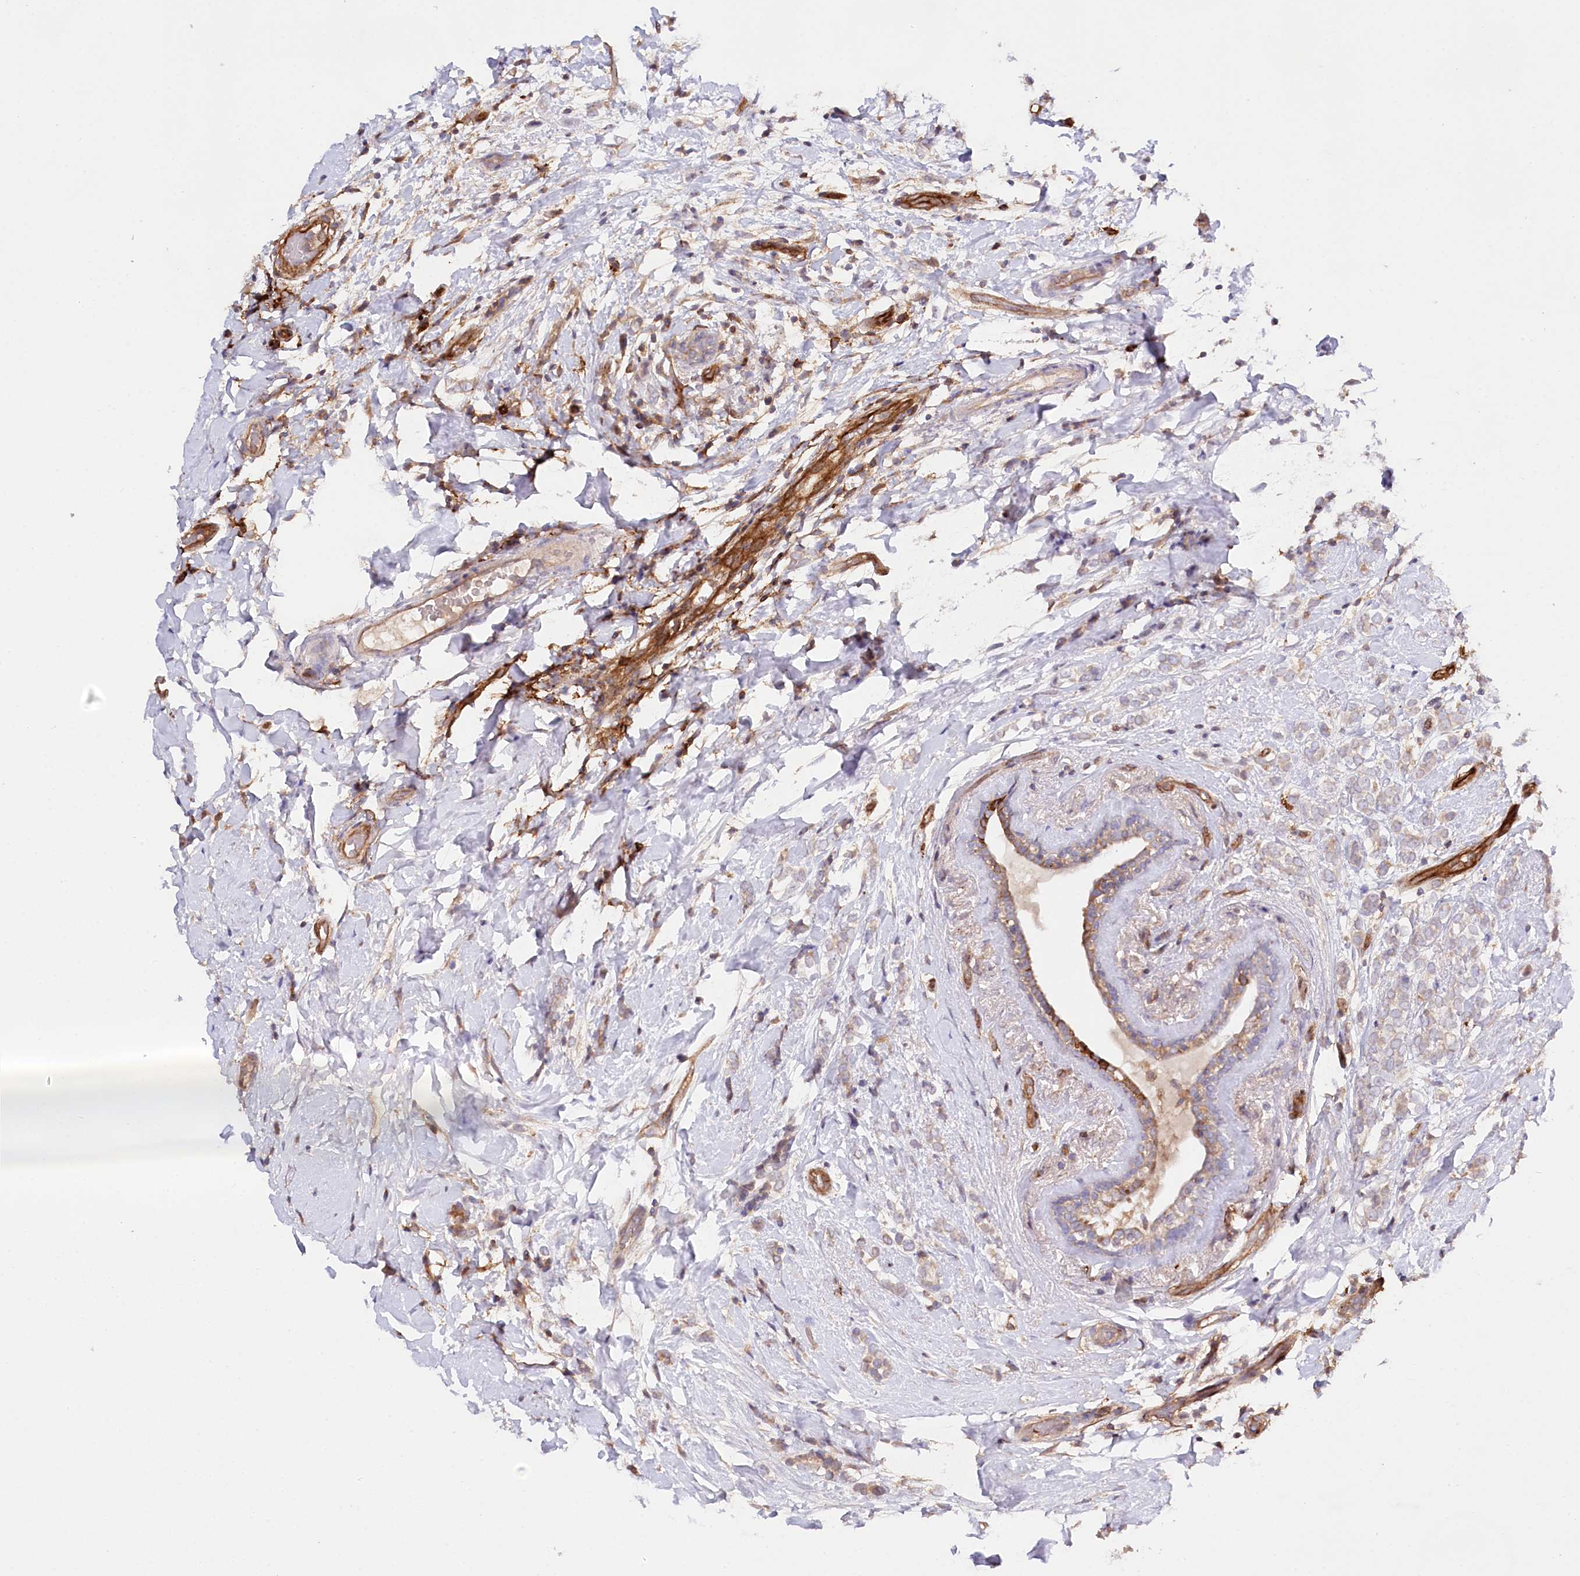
{"staining": {"intensity": "negative", "quantity": "none", "location": "none"}, "tissue": "breast cancer", "cell_type": "Tumor cells", "image_type": "cancer", "snomed": [{"axis": "morphology", "description": "Normal tissue, NOS"}, {"axis": "morphology", "description": "Lobular carcinoma"}, {"axis": "topography", "description": "Breast"}], "caption": "A histopathology image of breast cancer (lobular carcinoma) stained for a protein displays no brown staining in tumor cells.", "gene": "RBP5", "patient": {"sex": "female", "age": 47}}